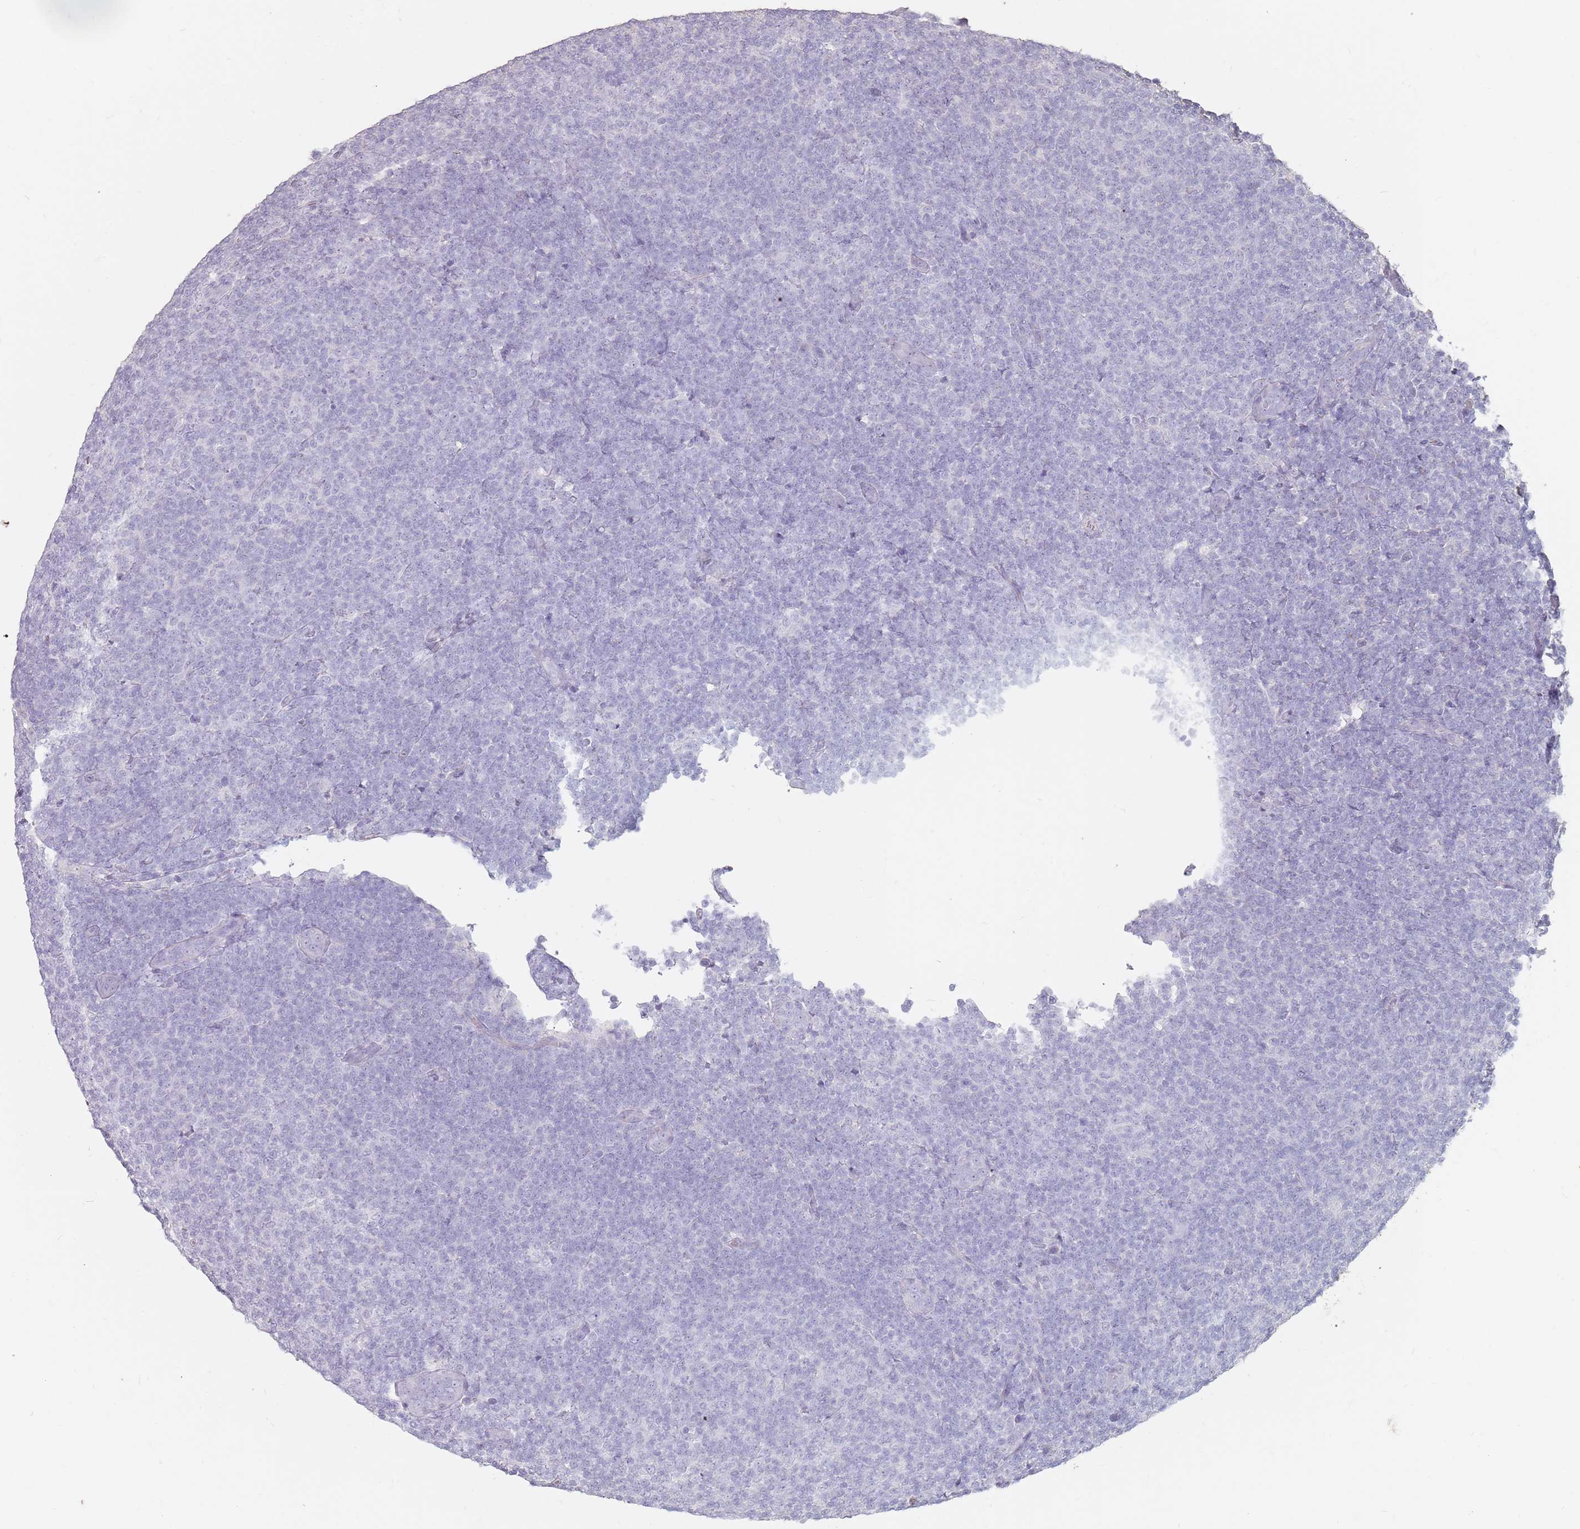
{"staining": {"intensity": "negative", "quantity": "none", "location": "none"}, "tissue": "lymphoma", "cell_type": "Tumor cells", "image_type": "cancer", "snomed": [{"axis": "morphology", "description": "Malignant lymphoma, non-Hodgkin's type, Low grade"}, {"axis": "topography", "description": "Lymph node"}], "caption": "Immunohistochemistry (IHC) of lymphoma demonstrates no positivity in tumor cells.", "gene": "STYK1", "patient": {"sex": "male", "age": 66}}